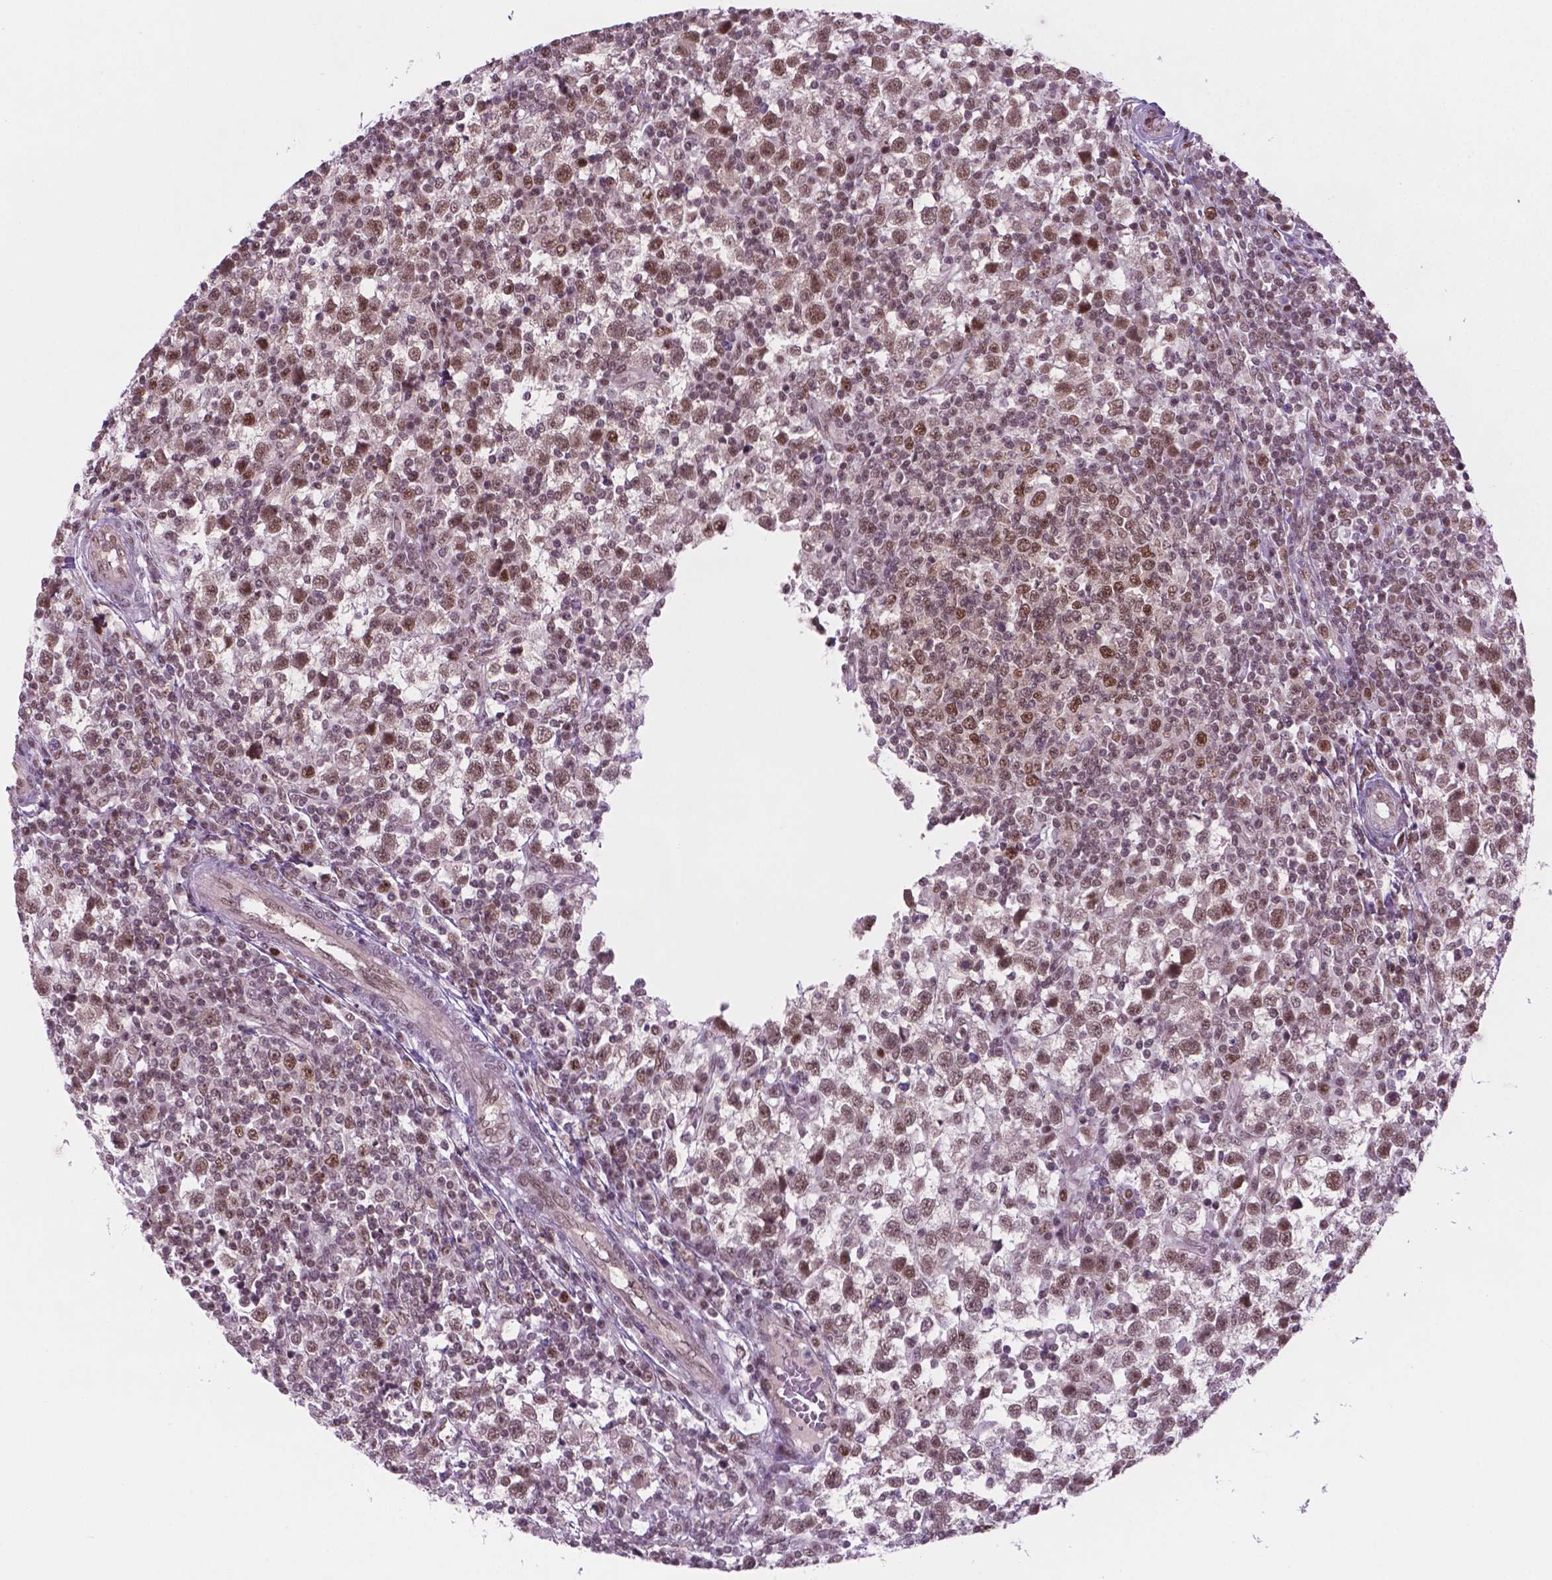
{"staining": {"intensity": "moderate", "quantity": ">75%", "location": "nuclear"}, "tissue": "testis cancer", "cell_type": "Tumor cells", "image_type": "cancer", "snomed": [{"axis": "morphology", "description": "Seminoma, NOS"}, {"axis": "topography", "description": "Testis"}], "caption": "A photomicrograph showing moderate nuclear staining in about >75% of tumor cells in testis cancer, as visualized by brown immunohistochemical staining.", "gene": "PHAX", "patient": {"sex": "male", "age": 34}}